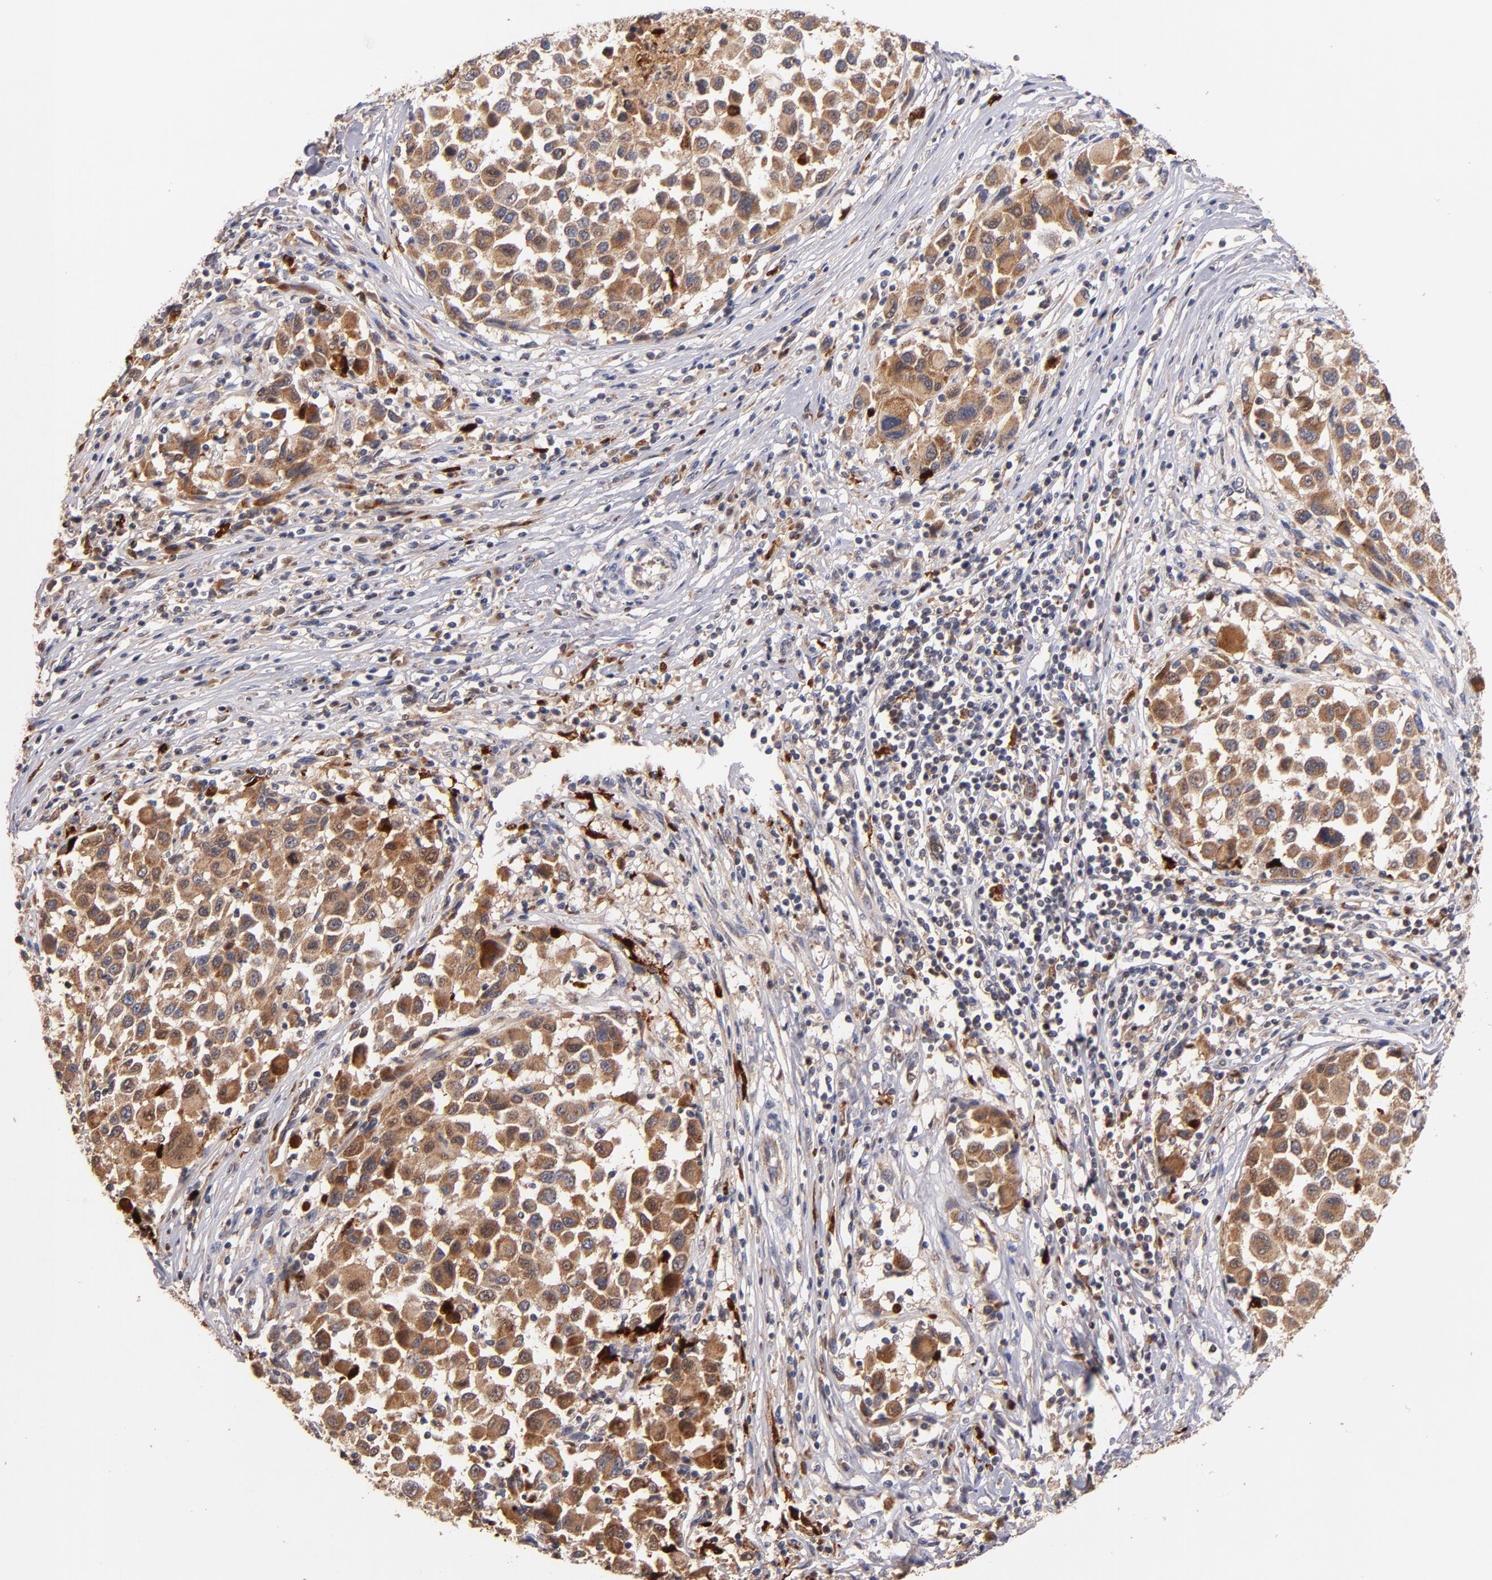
{"staining": {"intensity": "moderate", "quantity": ">75%", "location": "cytoplasmic/membranous"}, "tissue": "melanoma", "cell_type": "Tumor cells", "image_type": "cancer", "snomed": [{"axis": "morphology", "description": "Malignant melanoma, Metastatic site"}, {"axis": "topography", "description": "Lymph node"}], "caption": "Immunohistochemistry (IHC) of human melanoma demonstrates medium levels of moderate cytoplasmic/membranous staining in approximately >75% of tumor cells. Ihc stains the protein in brown and the nuclei are stained blue.", "gene": "DIABLO", "patient": {"sex": "male", "age": 61}}